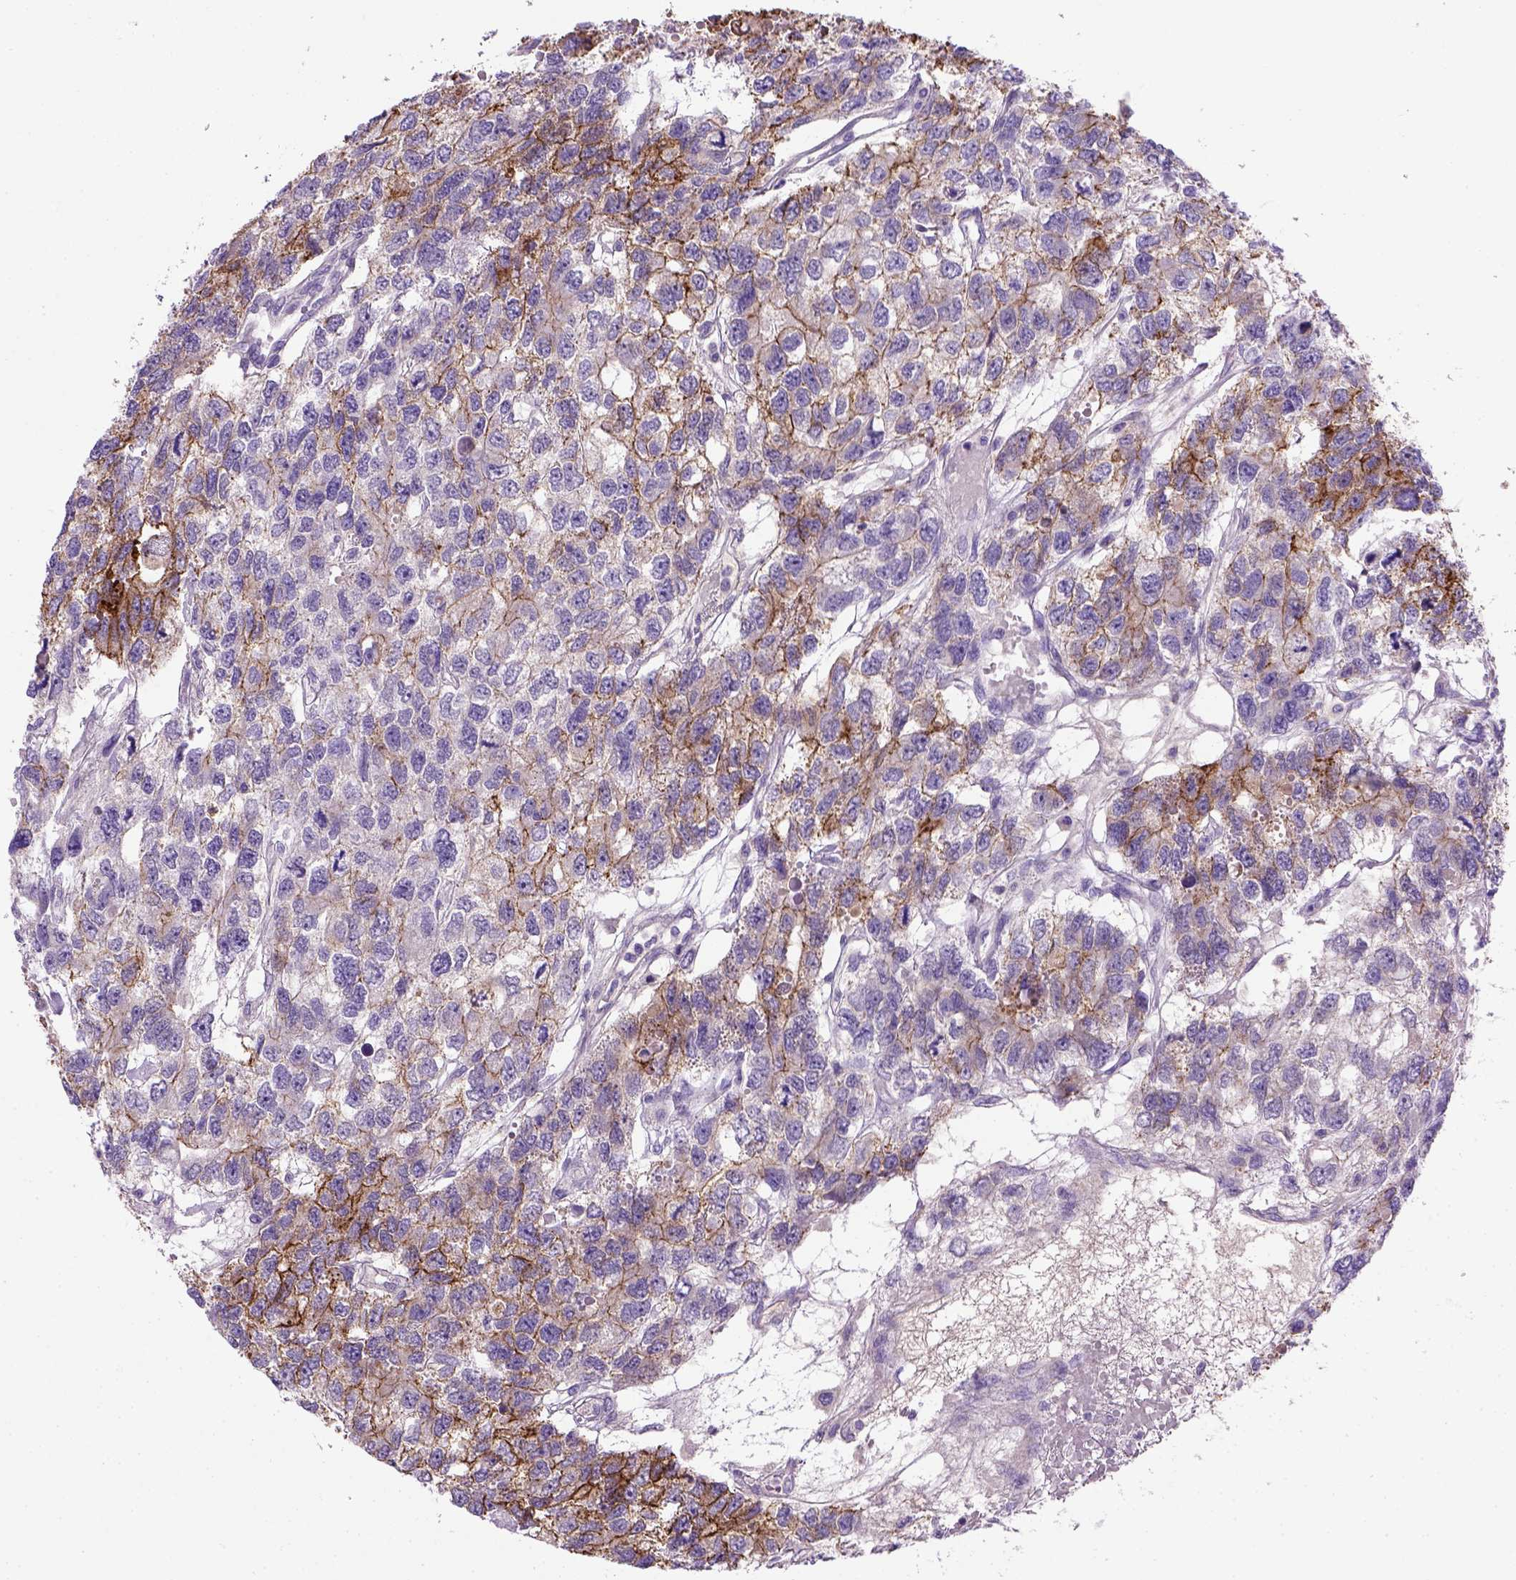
{"staining": {"intensity": "moderate", "quantity": "25%-75%", "location": "cytoplasmic/membranous"}, "tissue": "testis cancer", "cell_type": "Tumor cells", "image_type": "cancer", "snomed": [{"axis": "morphology", "description": "Seminoma, NOS"}, {"axis": "topography", "description": "Testis"}], "caption": "Protein expression analysis of human testis cancer (seminoma) reveals moderate cytoplasmic/membranous expression in about 25%-75% of tumor cells. Using DAB (3,3'-diaminobenzidine) (brown) and hematoxylin (blue) stains, captured at high magnification using brightfield microscopy.", "gene": "CDH1", "patient": {"sex": "male", "age": 52}}